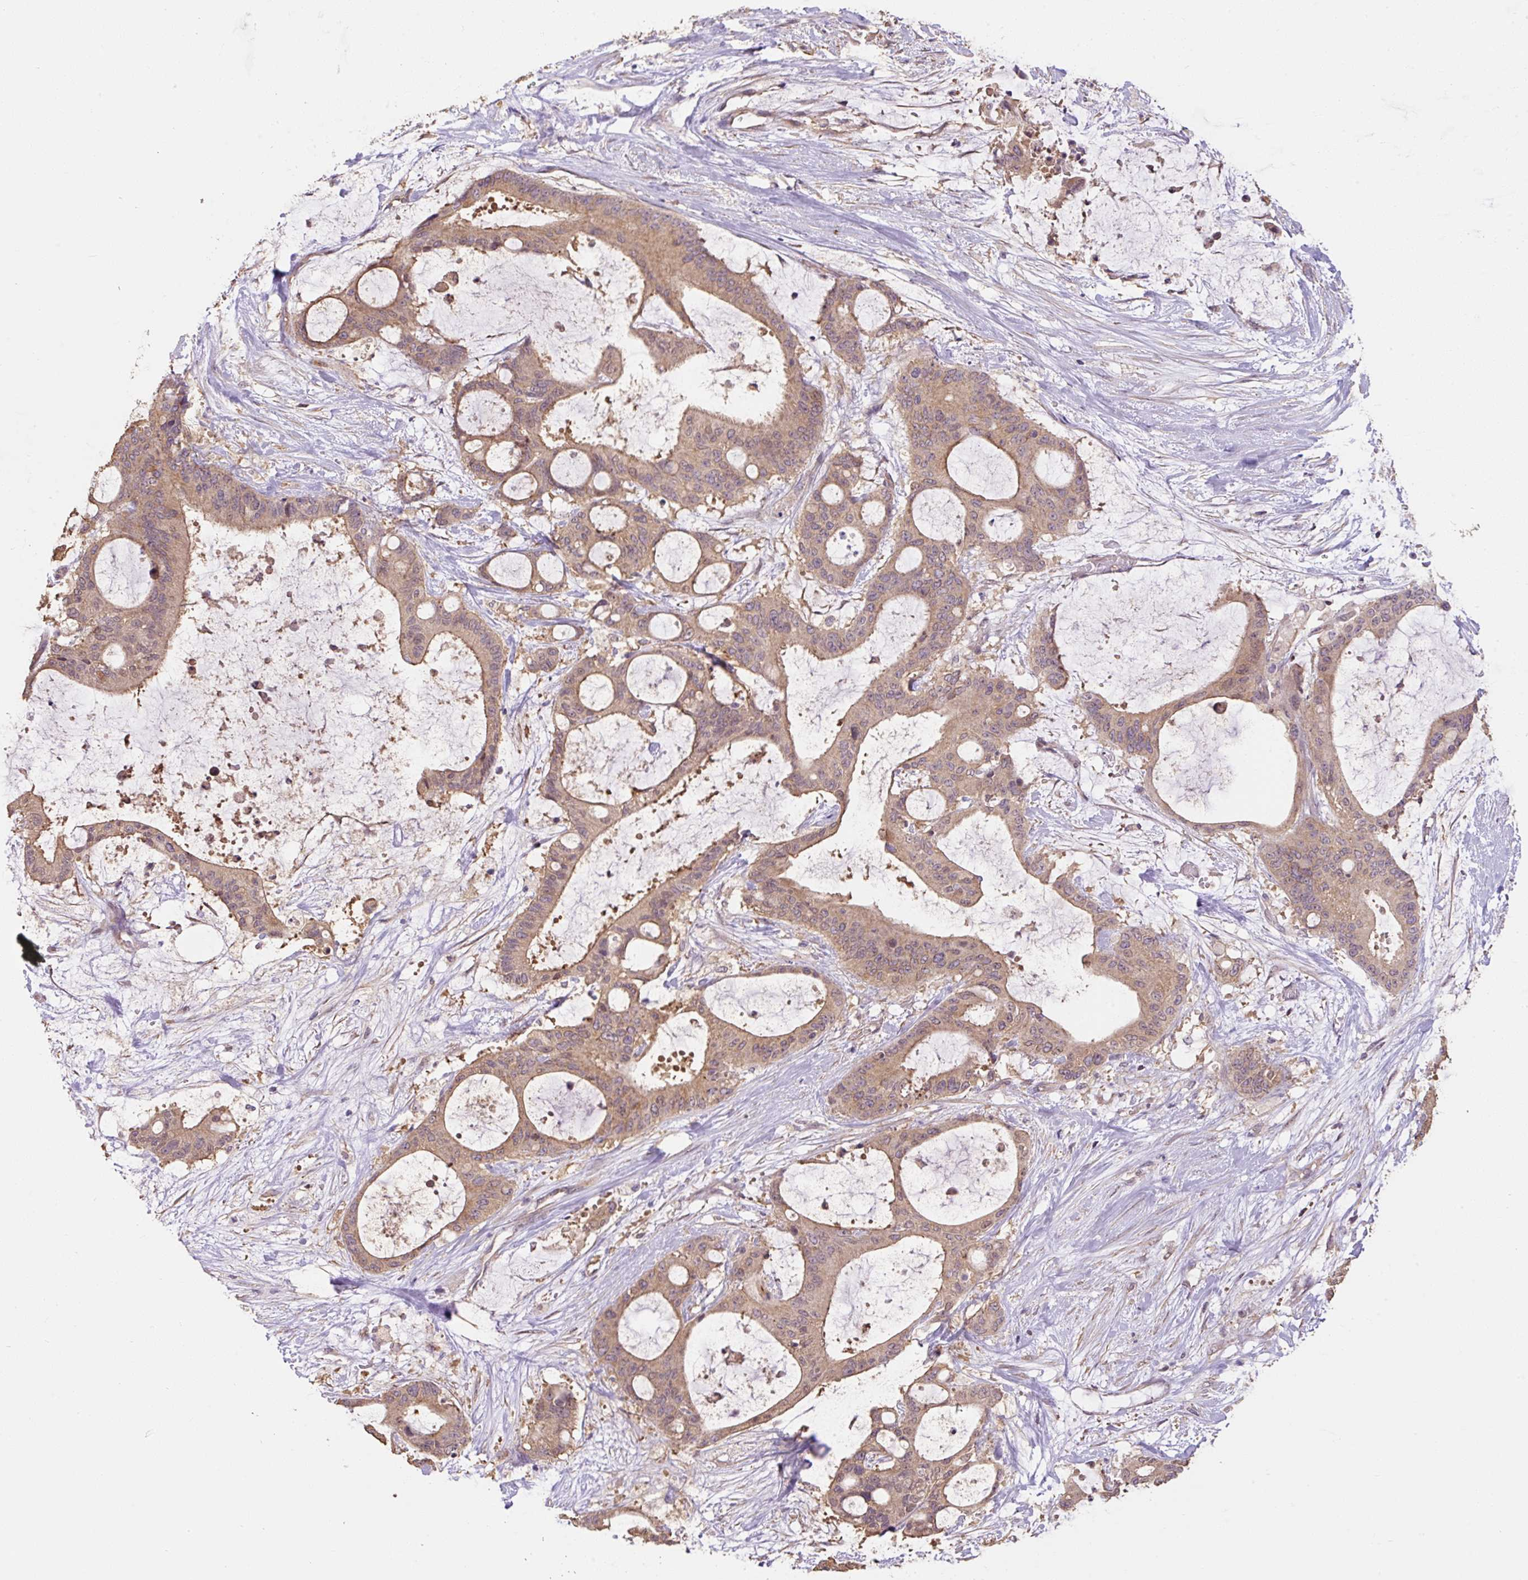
{"staining": {"intensity": "moderate", "quantity": ">75%", "location": "cytoplasmic/membranous"}, "tissue": "liver cancer", "cell_type": "Tumor cells", "image_type": "cancer", "snomed": [{"axis": "morphology", "description": "Normal tissue, NOS"}, {"axis": "morphology", "description": "Cholangiocarcinoma"}, {"axis": "topography", "description": "Liver"}, {"axis": "topography", "description": "Peripheral nerve tissue"}], "caption": "Brown immunohistochemical staining in liver cancer exhibits moderate cytoplasmic/membranous staining in approximately >75% of tumor cells. The protein of interest is stained brown, and the nuclei are stained in blue (DAB (3,3'-diaminobenzidine) IHC with brightfield microscopy, high magnification).", "gene": "COX8A", "patient": {"sex": "female", "age": 73}}